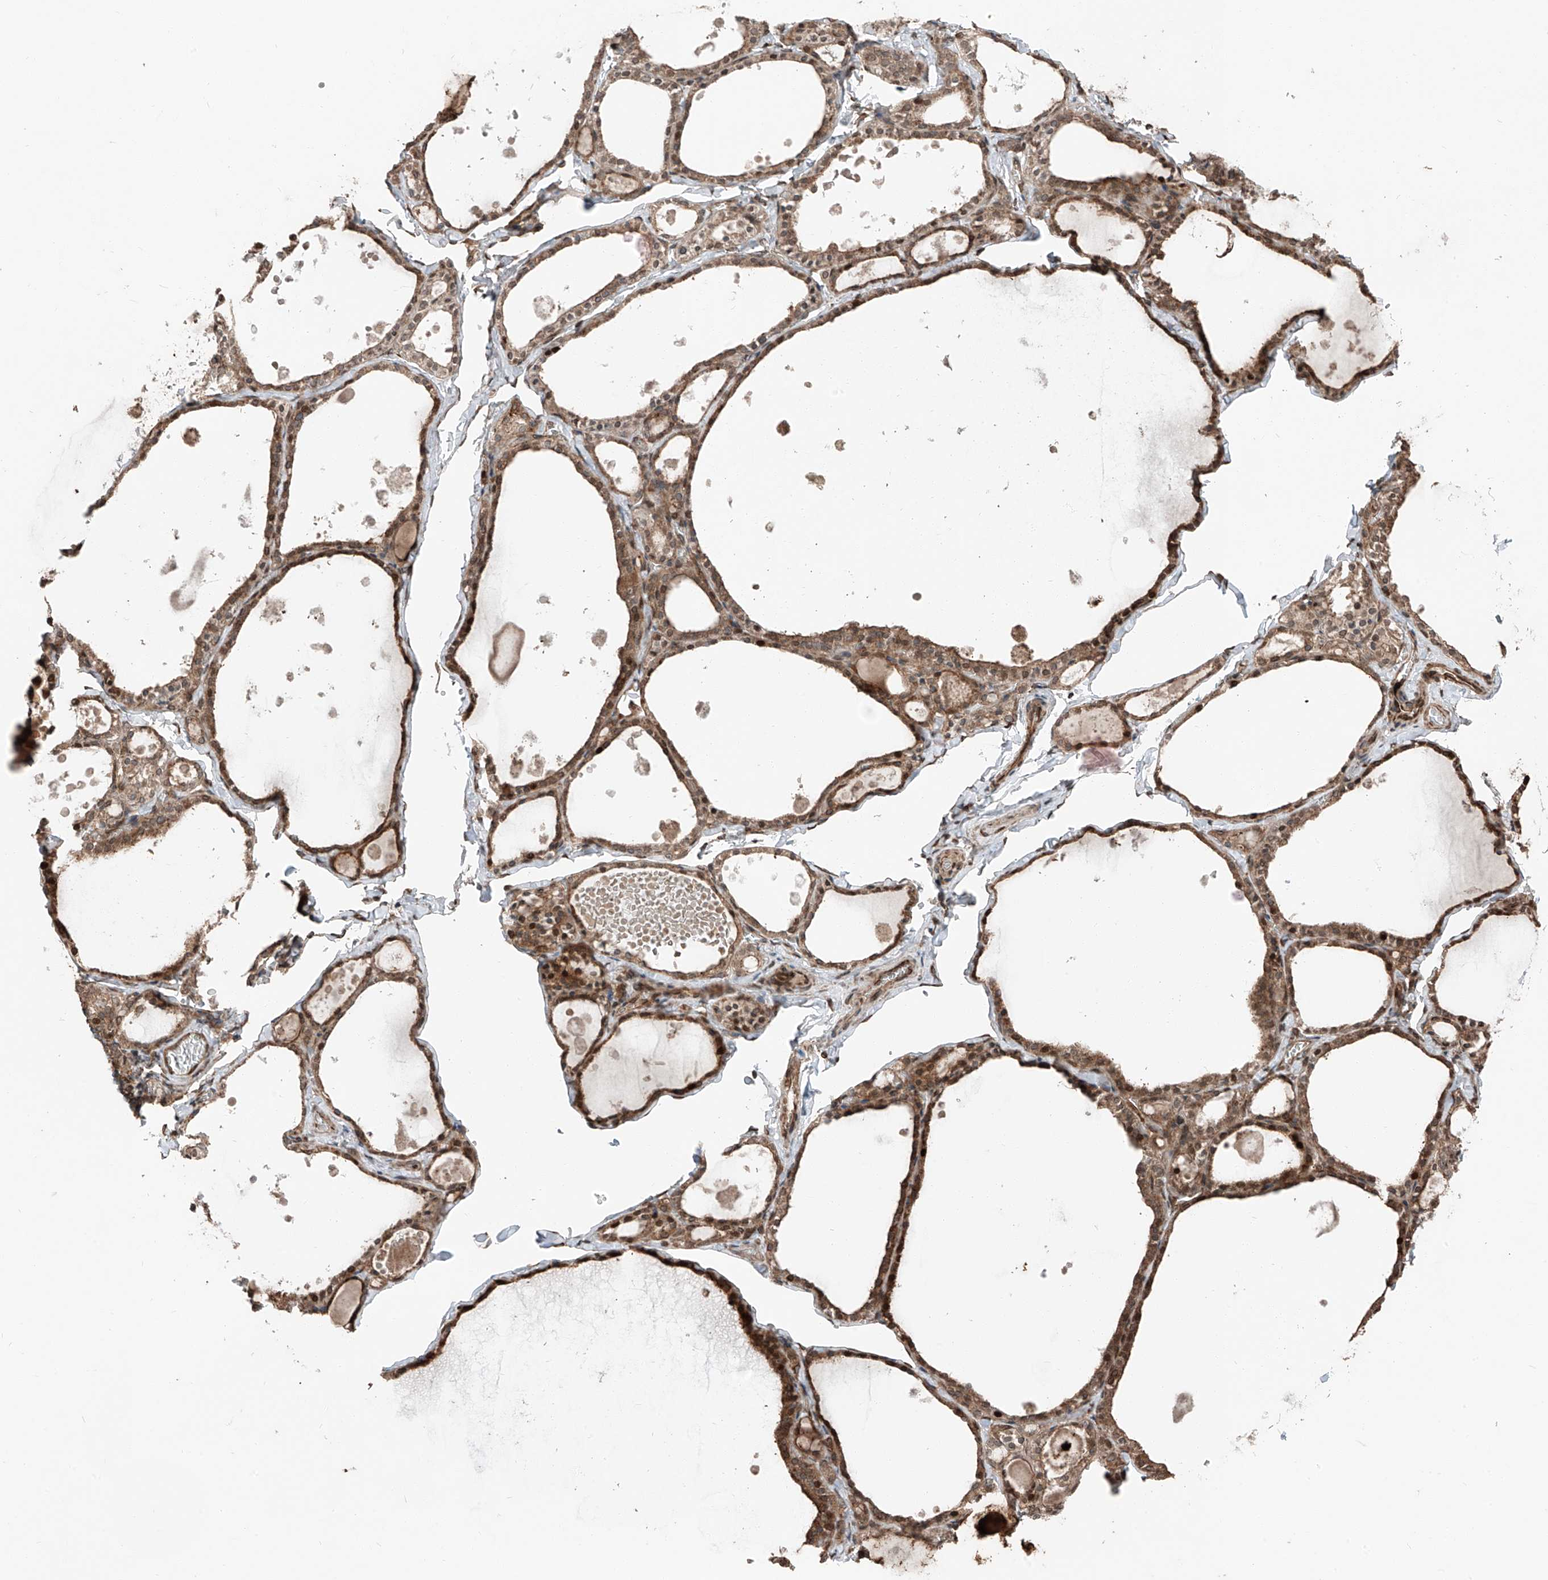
{"staining": {"intensity": "moderate", "quantity": ">75%", "location": "cytoplasmic/membranous"}, "tissue": "thyroid gland", "cell_type": "Glandular cells", "image_type": "normal", "snomed": [{"axis": "morphology", "description": "Normal tissue, NOS"}, {"axis": "topography", "description": "Thyroid gland"}], "caption": "IHC micrograph of unremarkable human thyroid gland stained for a protein (brown), which exhibits medium levels of moderate cytoplasmic/membranous staining in approximately >75% of glandular cells.", "gene": "CEP162", "patient": {"sex": "male", "age": 56}}